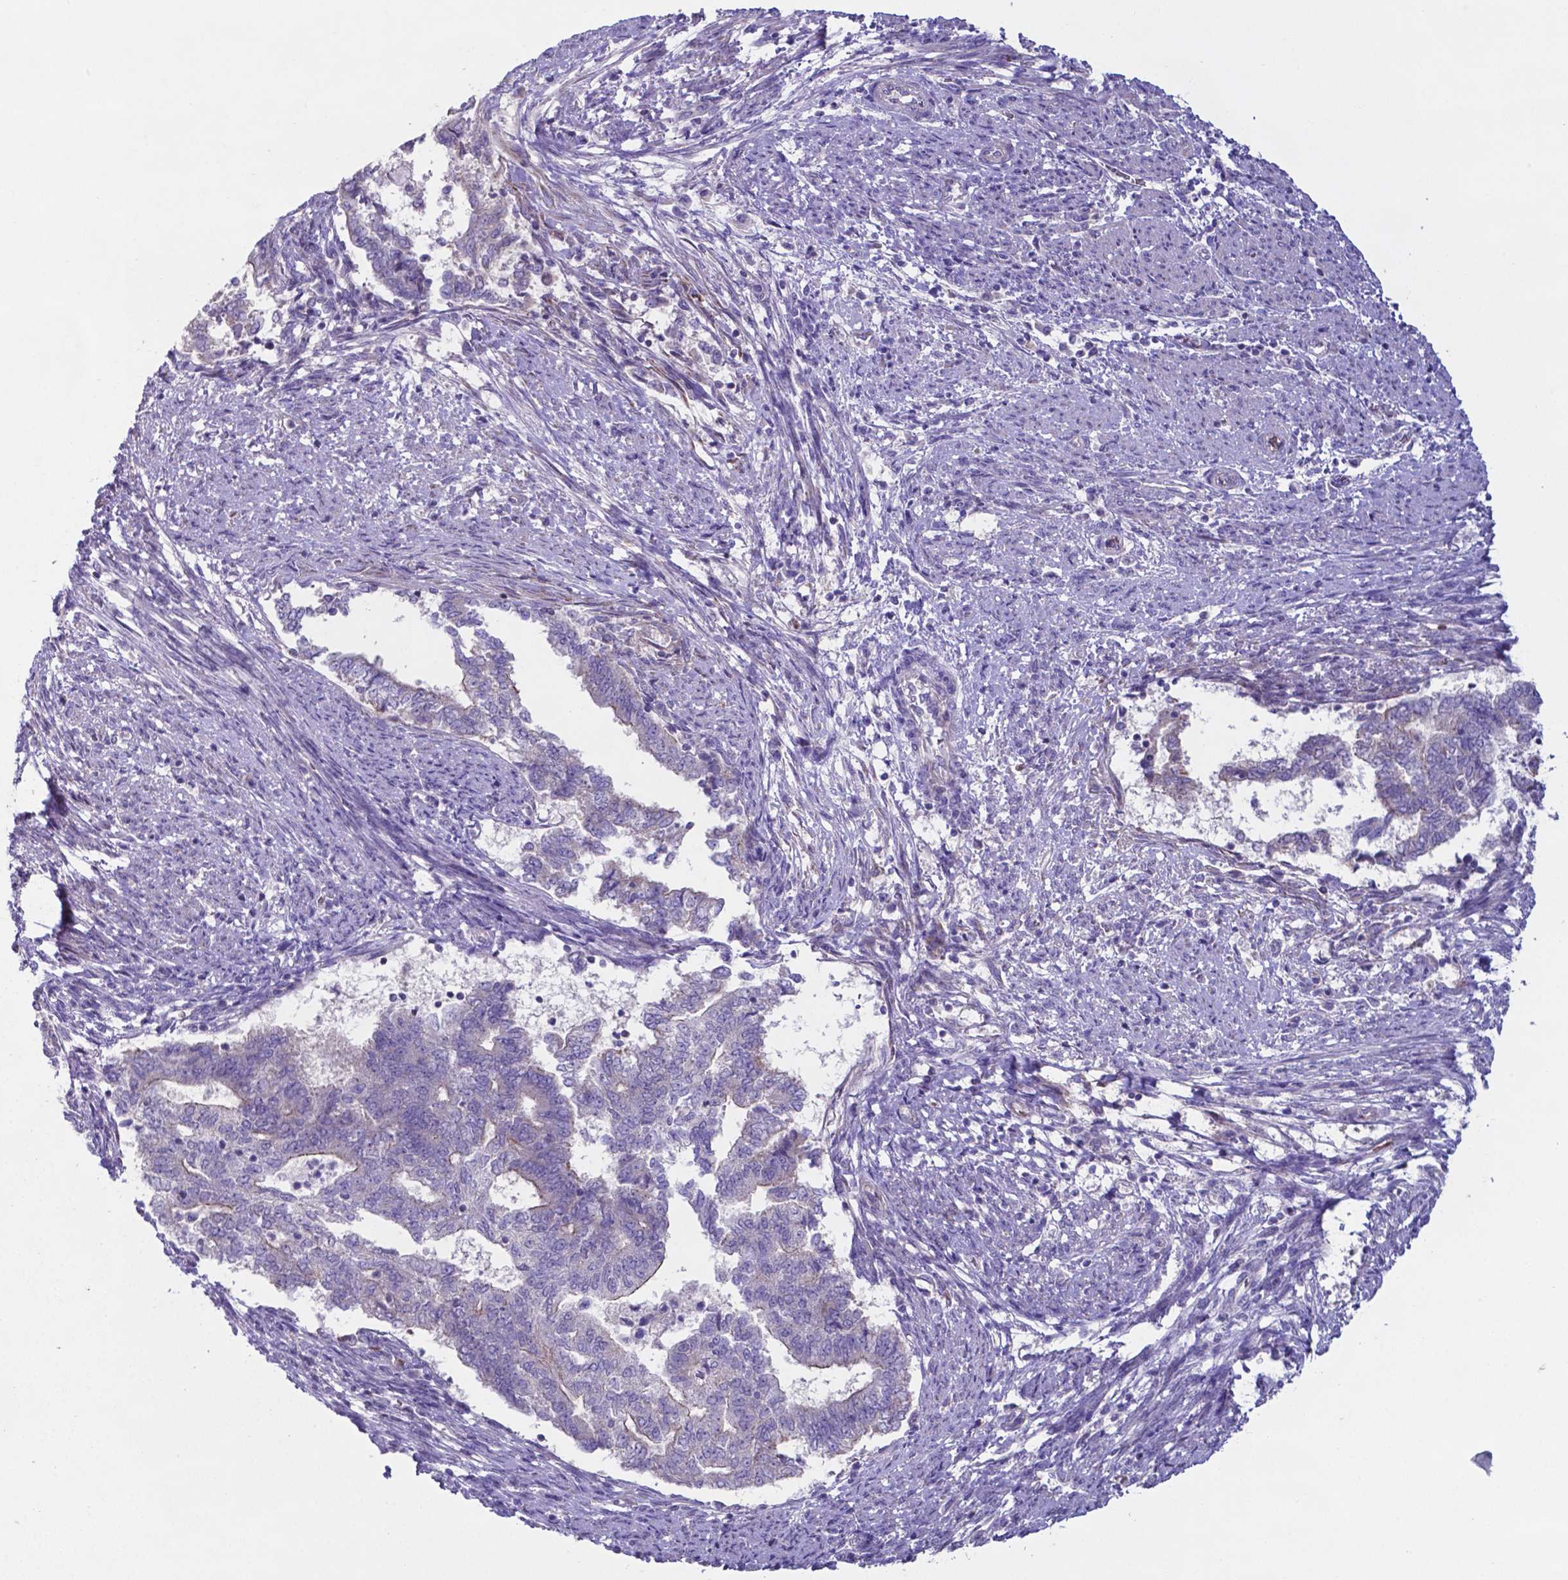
{"staining": {"intensity": "negative", "quantity": "none", "location": "none"}, "tissue": "endometrial cancer", "cell_type": "Tumor cells", "image_type": "cancer", "snomed": [{"axis": "morphology", "description": "Adenocarcinoma, NOS"}, {"axis": "topography", "description": "Endometrium"}], "caption": "Immunohistochemistry (IHC) micrograph of neoplastic tissue: human adenocarcinoma (endometrial) stained with DAB (3,3'-diaminobenzidine) reveals no significant protein positivity in tumor cells.", "gene": "TYRO3", "patient": {"sex": "female", "age": 65}}